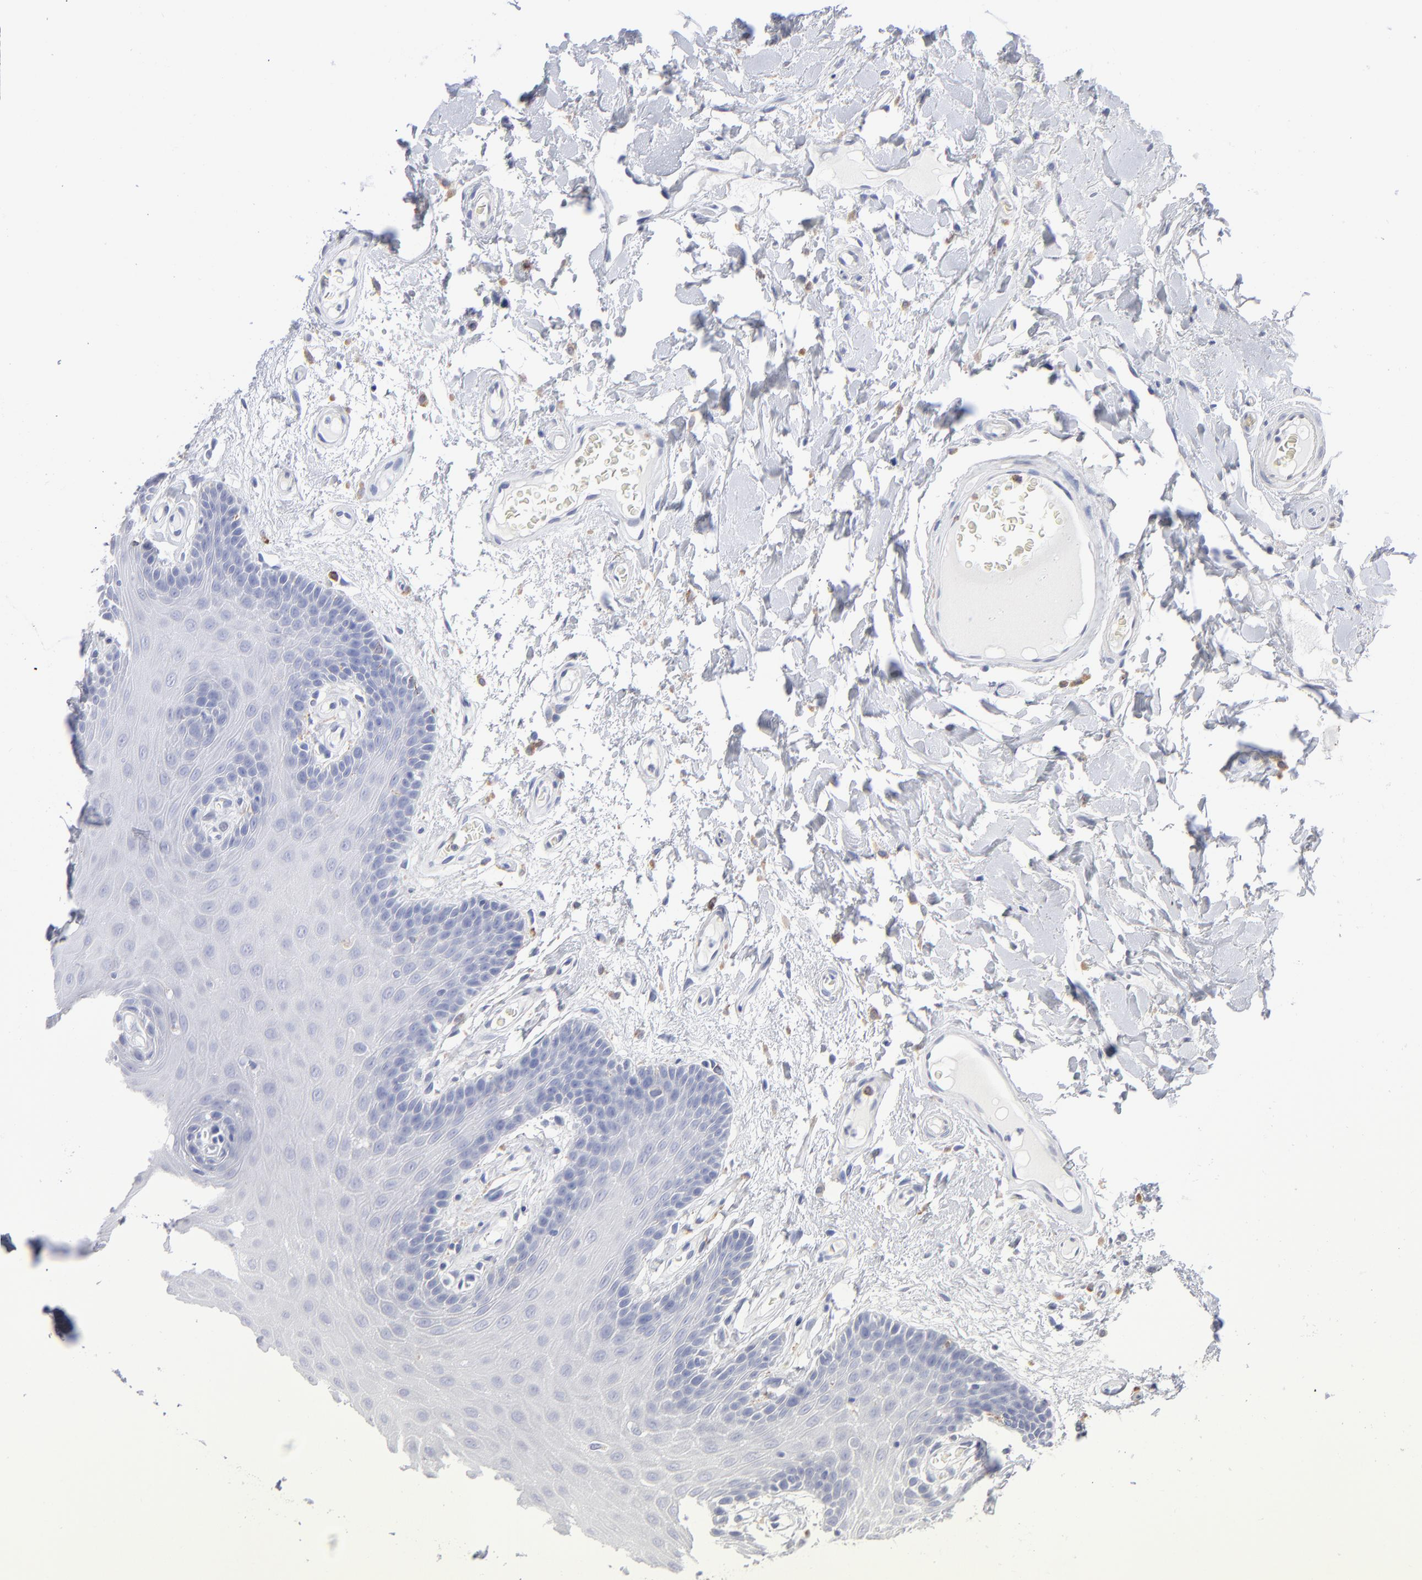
{"staining": {"intensity": "negative", "quantity": "none", "location": "none"}, "tissue": "oral mucosa", "cell_type": "Squamous epithelial cells", "image_type": "normal", "snomed": [{"axis": "morphology", "description": "Normal tissue, NOS"}, {"axis": "morphology", "description": "Squamous cell carcinoma, NOS"}, {"axis": "topography", "description": "Skeletal muscle"}, {"axis": "topography", "description": "Oral tissue"}, {"axis": "topography", "description": "Head-Neck"}], "caption": "A photomicrograph of oral mucosa stained for a protein exhibits no brown staining in squamous epithelial cells. (Stains: DAB immunohistochemistry with hematoxylin counter stain, Microscopy: brightfield microscopy at high magnification).", "gene": "CD180", "patient": {"sex": "male", "age": 71}}